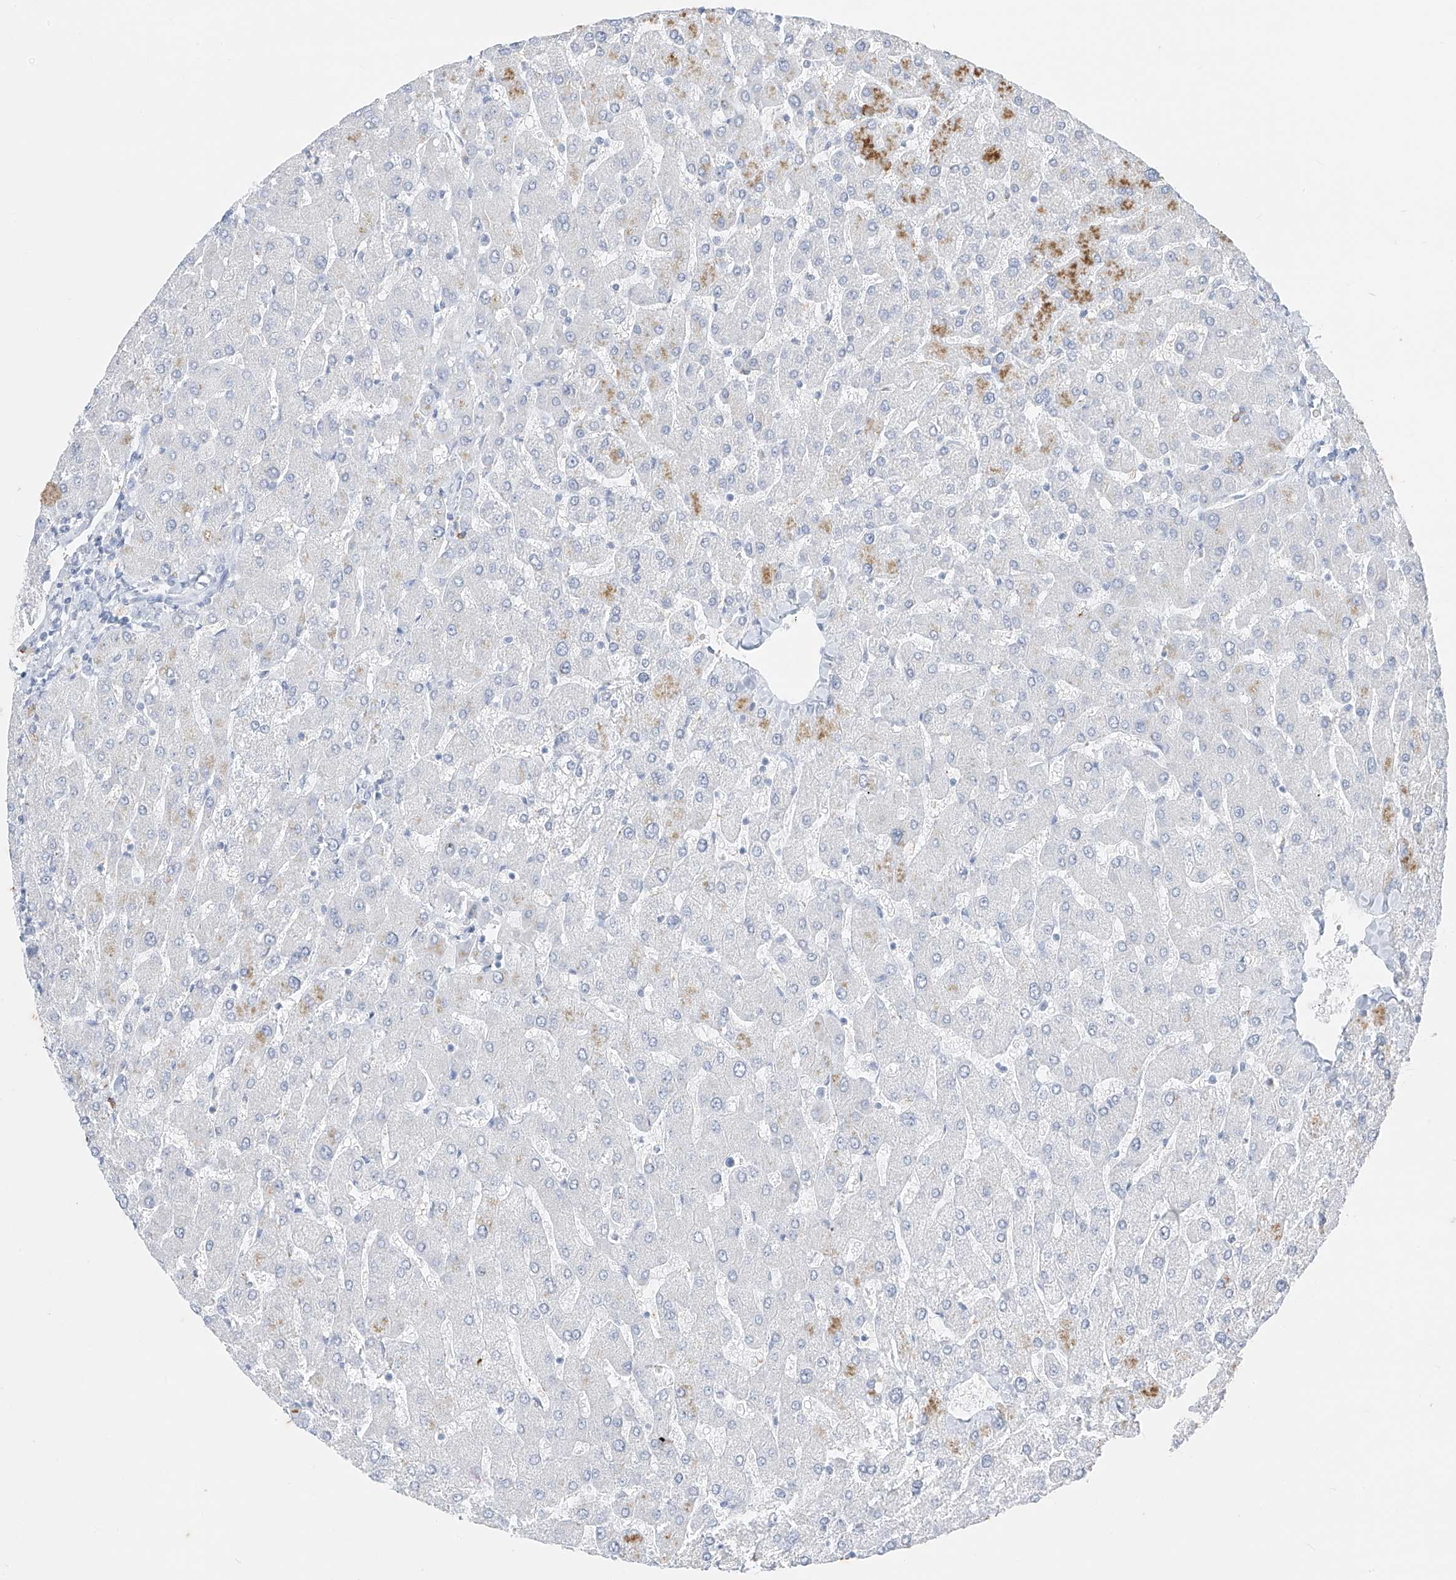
{"staining": {"intensity": "negative", "quantity": "none", "location": "none"}, "tissue": "liver", "cell_type": "Cholangiocytes", "image_type": "normal", "snomed": [{"axis": "morphology", "description": "Normal tissue, NOS"}, {"axis": "topography", "description": "Liver"}], "caption": "Cholangiocytes show no significant expression in normal liver. (Immunohistochemistry, brightfield microscopy, high magnification).", "gene": "CX3CR1", "patient": {"sex": "male", "age": 55}}